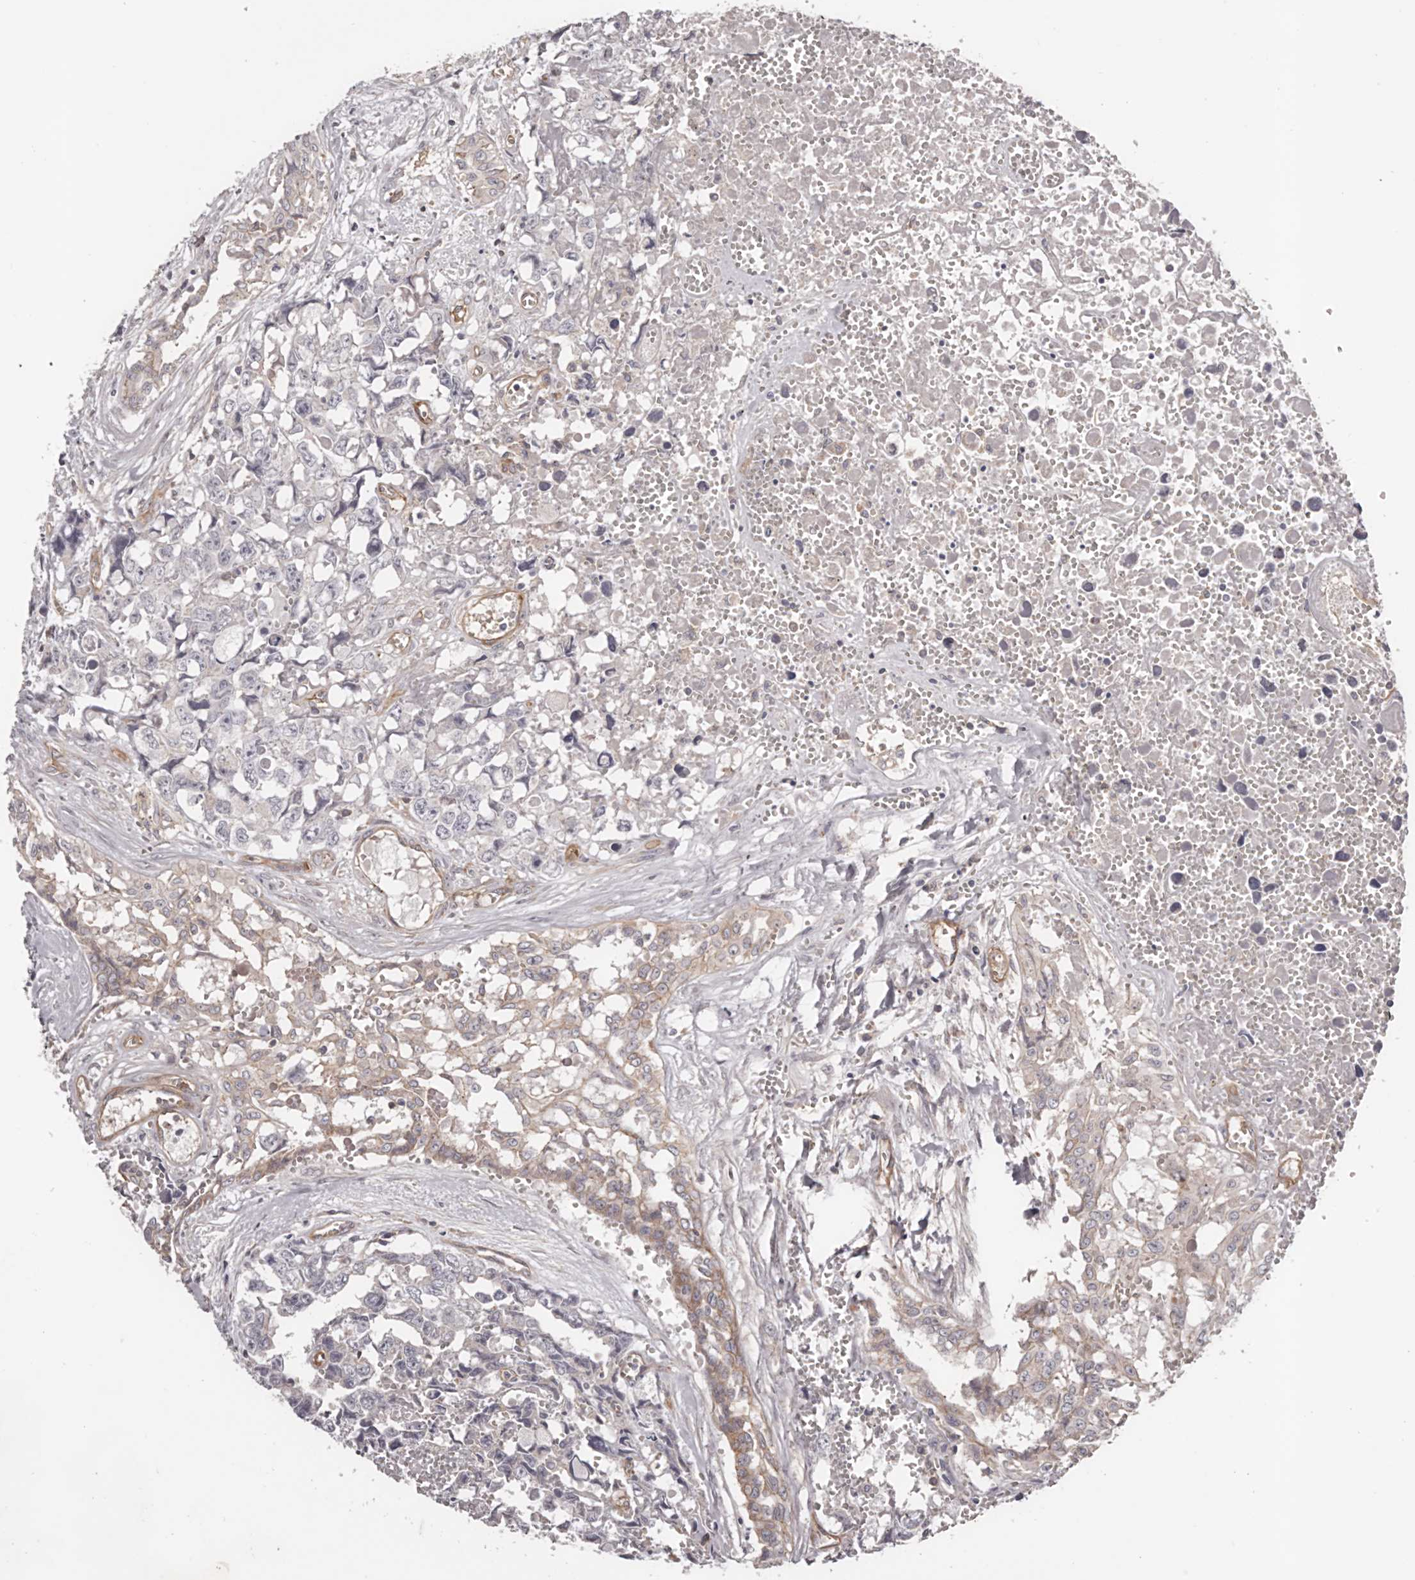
{"staining": {"intensity": "negative", "quantity": "none", "location": "none"}, "tissue": "testis cancer", "cell_type": "Tumor cells", "image_type": "cancer", "snomed": [{"axis": "morphology", "description": "Carcinoma, Embryonal, NOS"}, {"axis": "topography", "description": "Testis"}], "caption": "This is an immunohistochemistry (IHC) image of human testis embryonal carcinoma. There is no staining in tumor cells.", "gene": "DMRT2", "patient": {"sex": "male", "age": 31}}